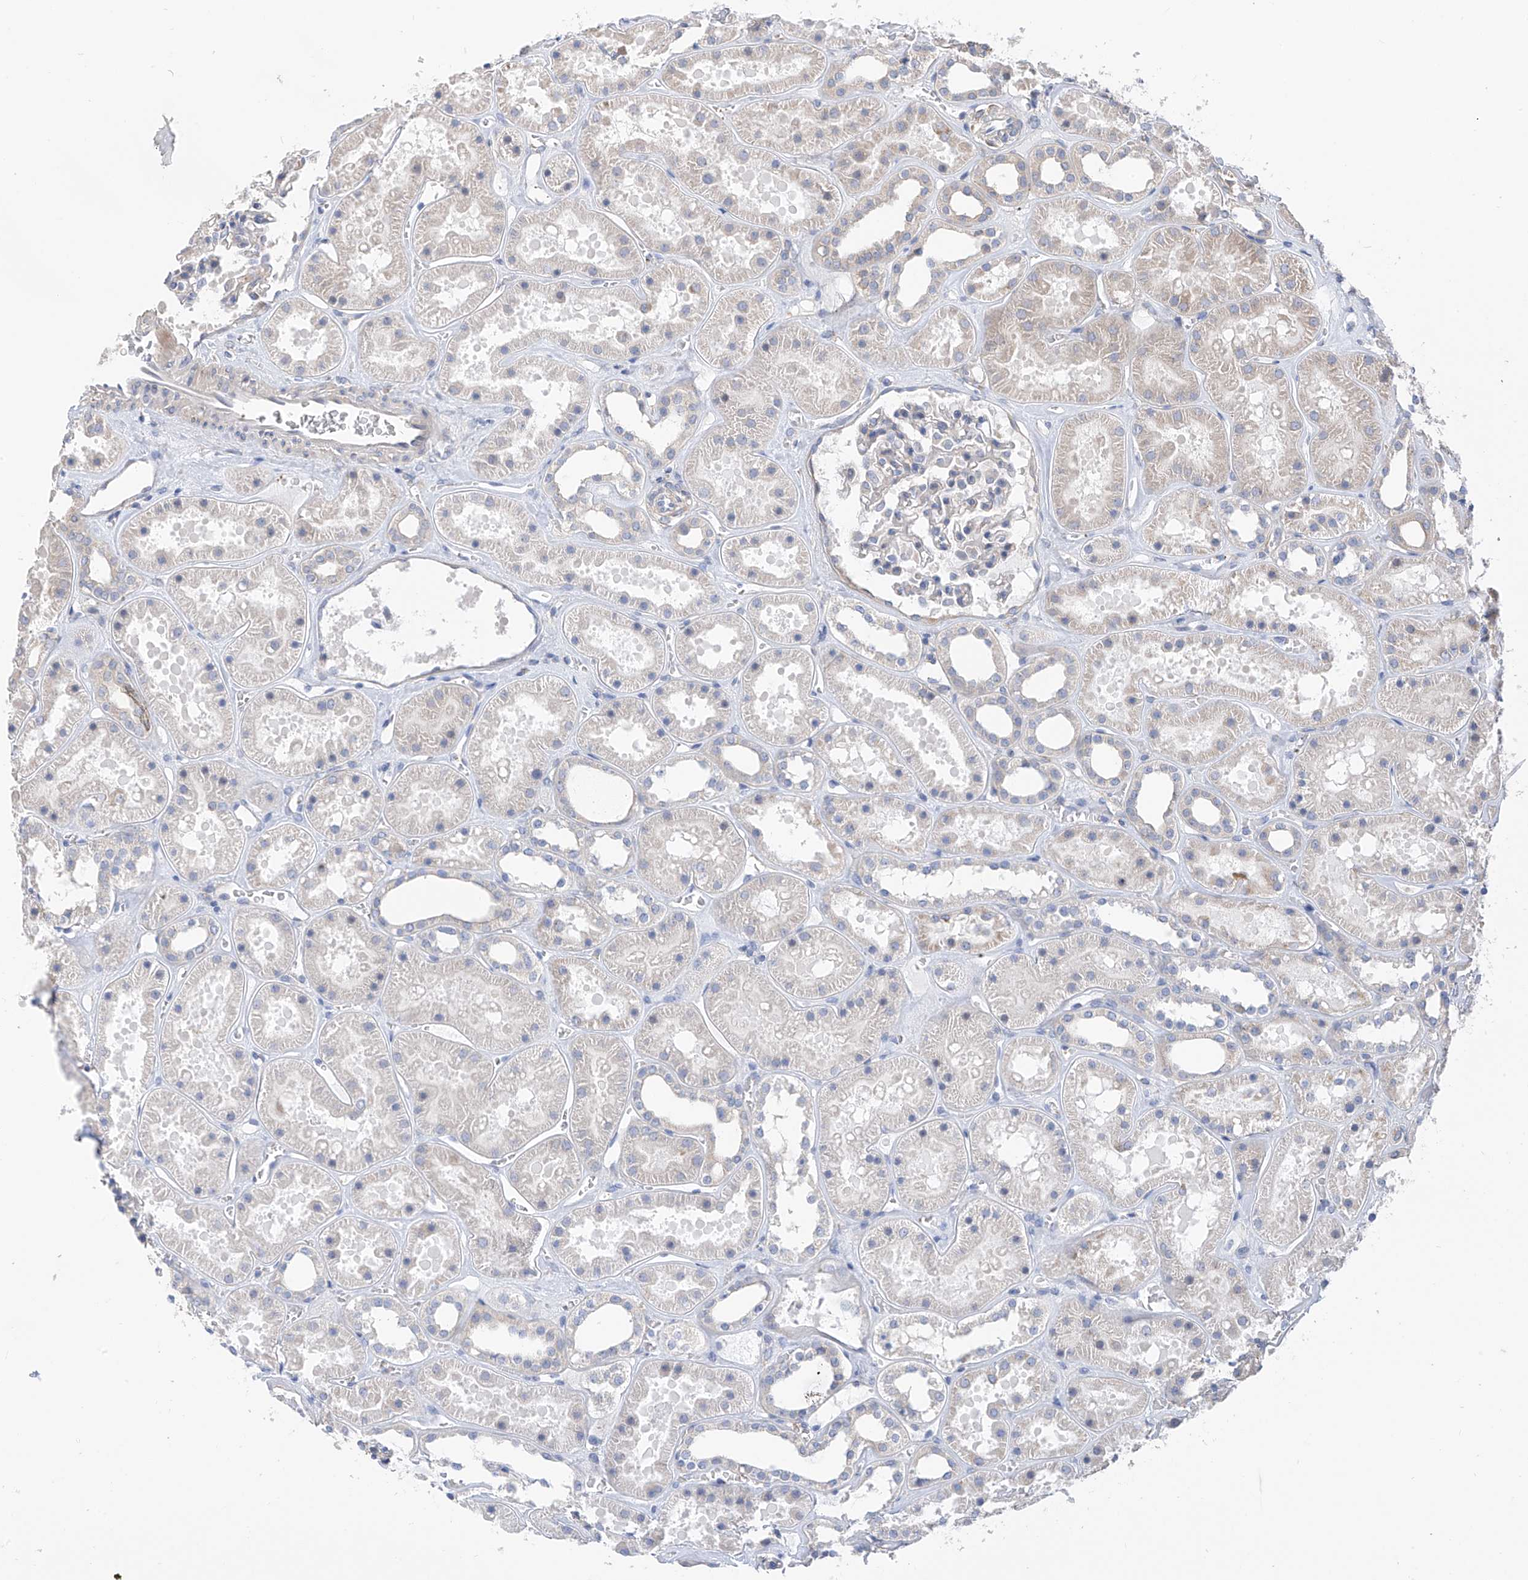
{"staining": {"intensity": "negative", "quantity": "none", "location": "none"}, "tissue": "kidney", "cell_type": "Cells in glomeruli", "image_type": "normal", "snomed": [{"axis": "morphology", "description": "Normal tissue, NOS"}, {"axis": "topography", "description": "Kidney"}], "caption": "Human kidney stained for a protein using immunohistochemistry reveals no staining in cells in glomeruli.", "gene": "REC8", "patient": {"sex": "female", "age": 41}}